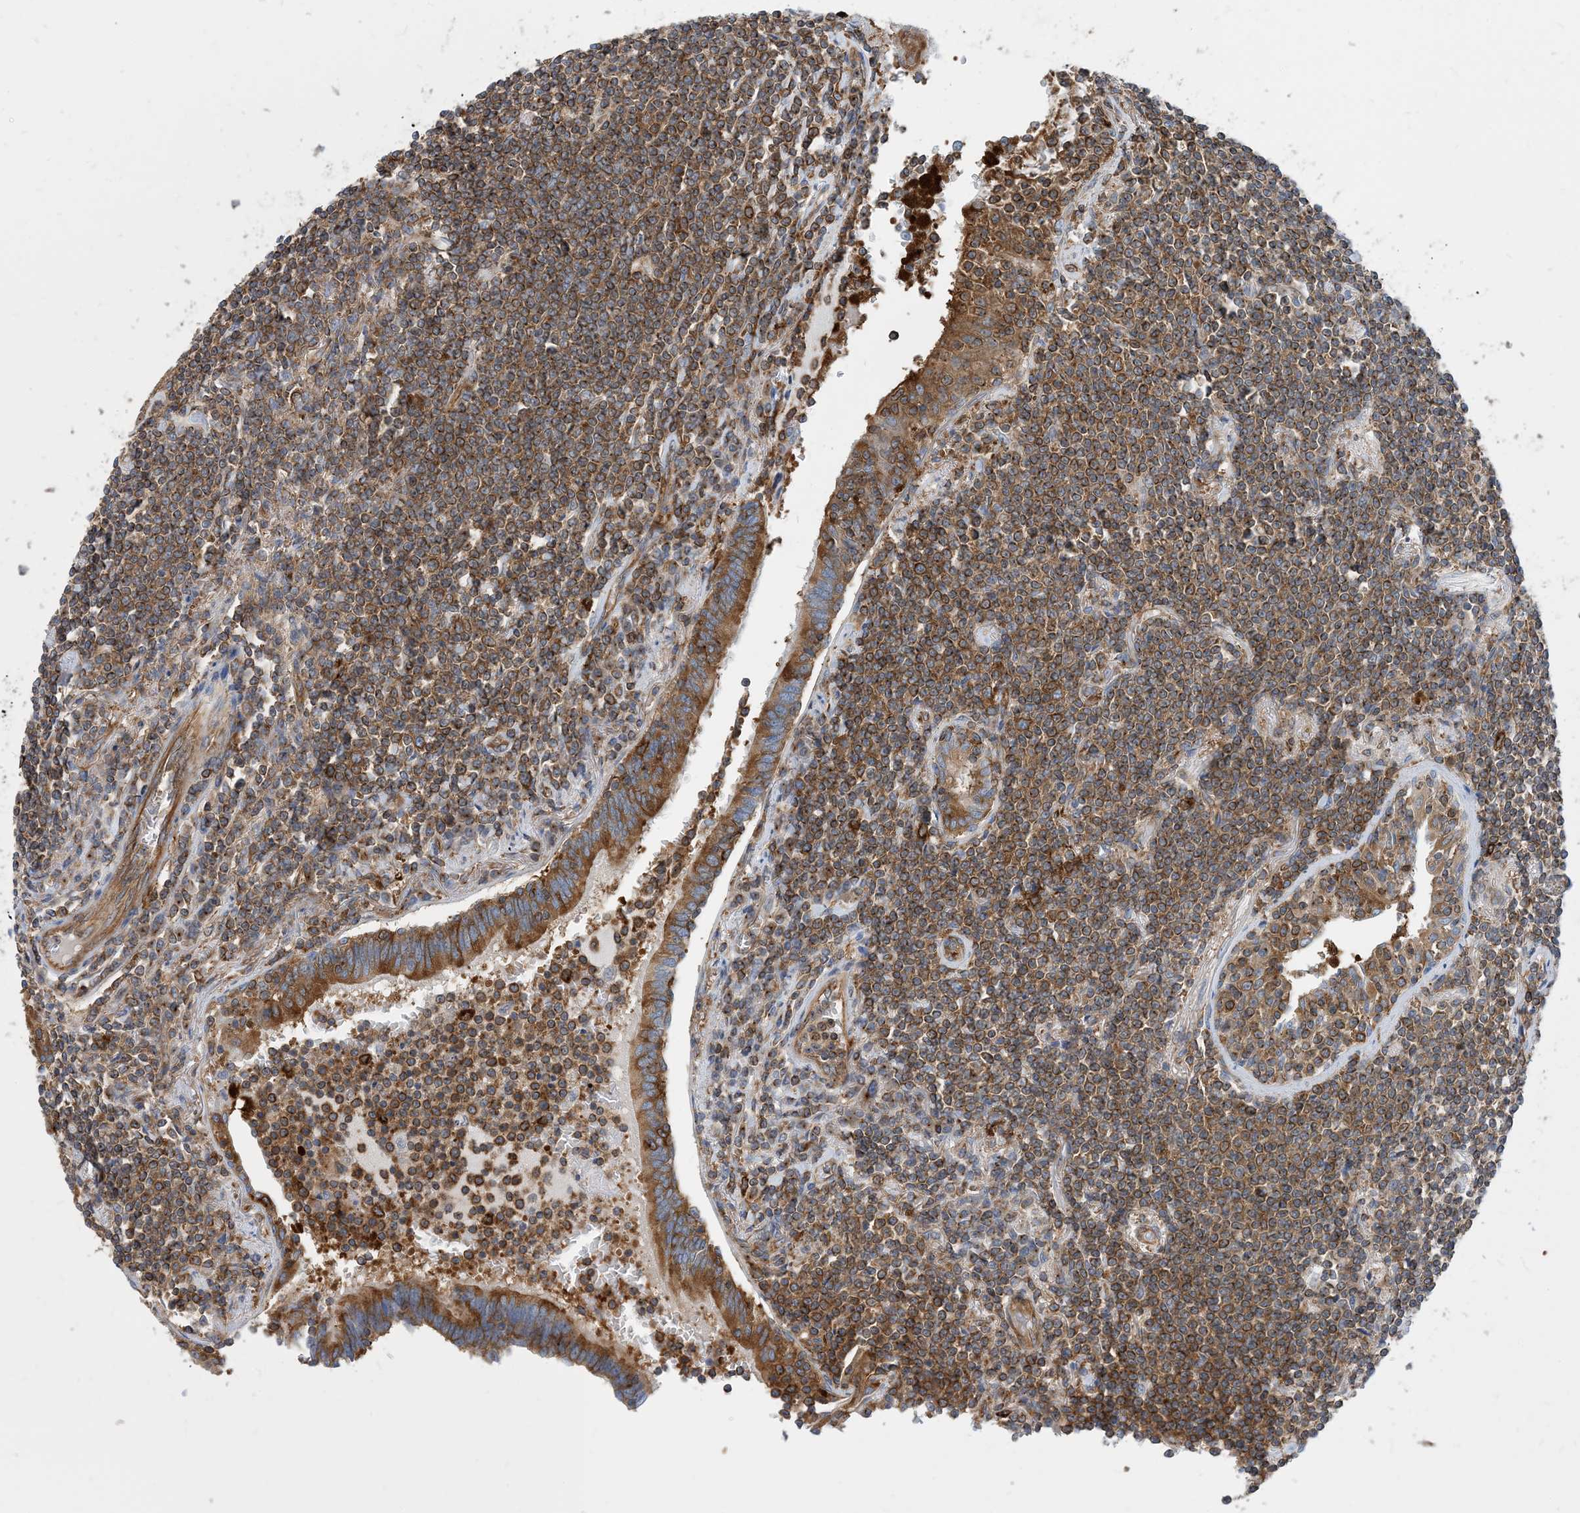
{"staining": {"intensity": "moderate", "quantity": ">75%", "location": "cytoplasmic/membranous"}, "tissue": "lymphoma", "cell_type": "Tumor cells", "image_type": "cancer", "snomed": [{"axis": "morphology", "description": "Malignant lymphoma, non-Hodgkin's type, Low grade"}, {"axis": "topography", "description": "Lung"}], "caption": "Lymphoma tissue displays moderate cytoplasmic/membranous staining in approximately >75% of tumor cells", "gene": "DYNC1LI1", "patient": {"sex": "female", "age": 71}}